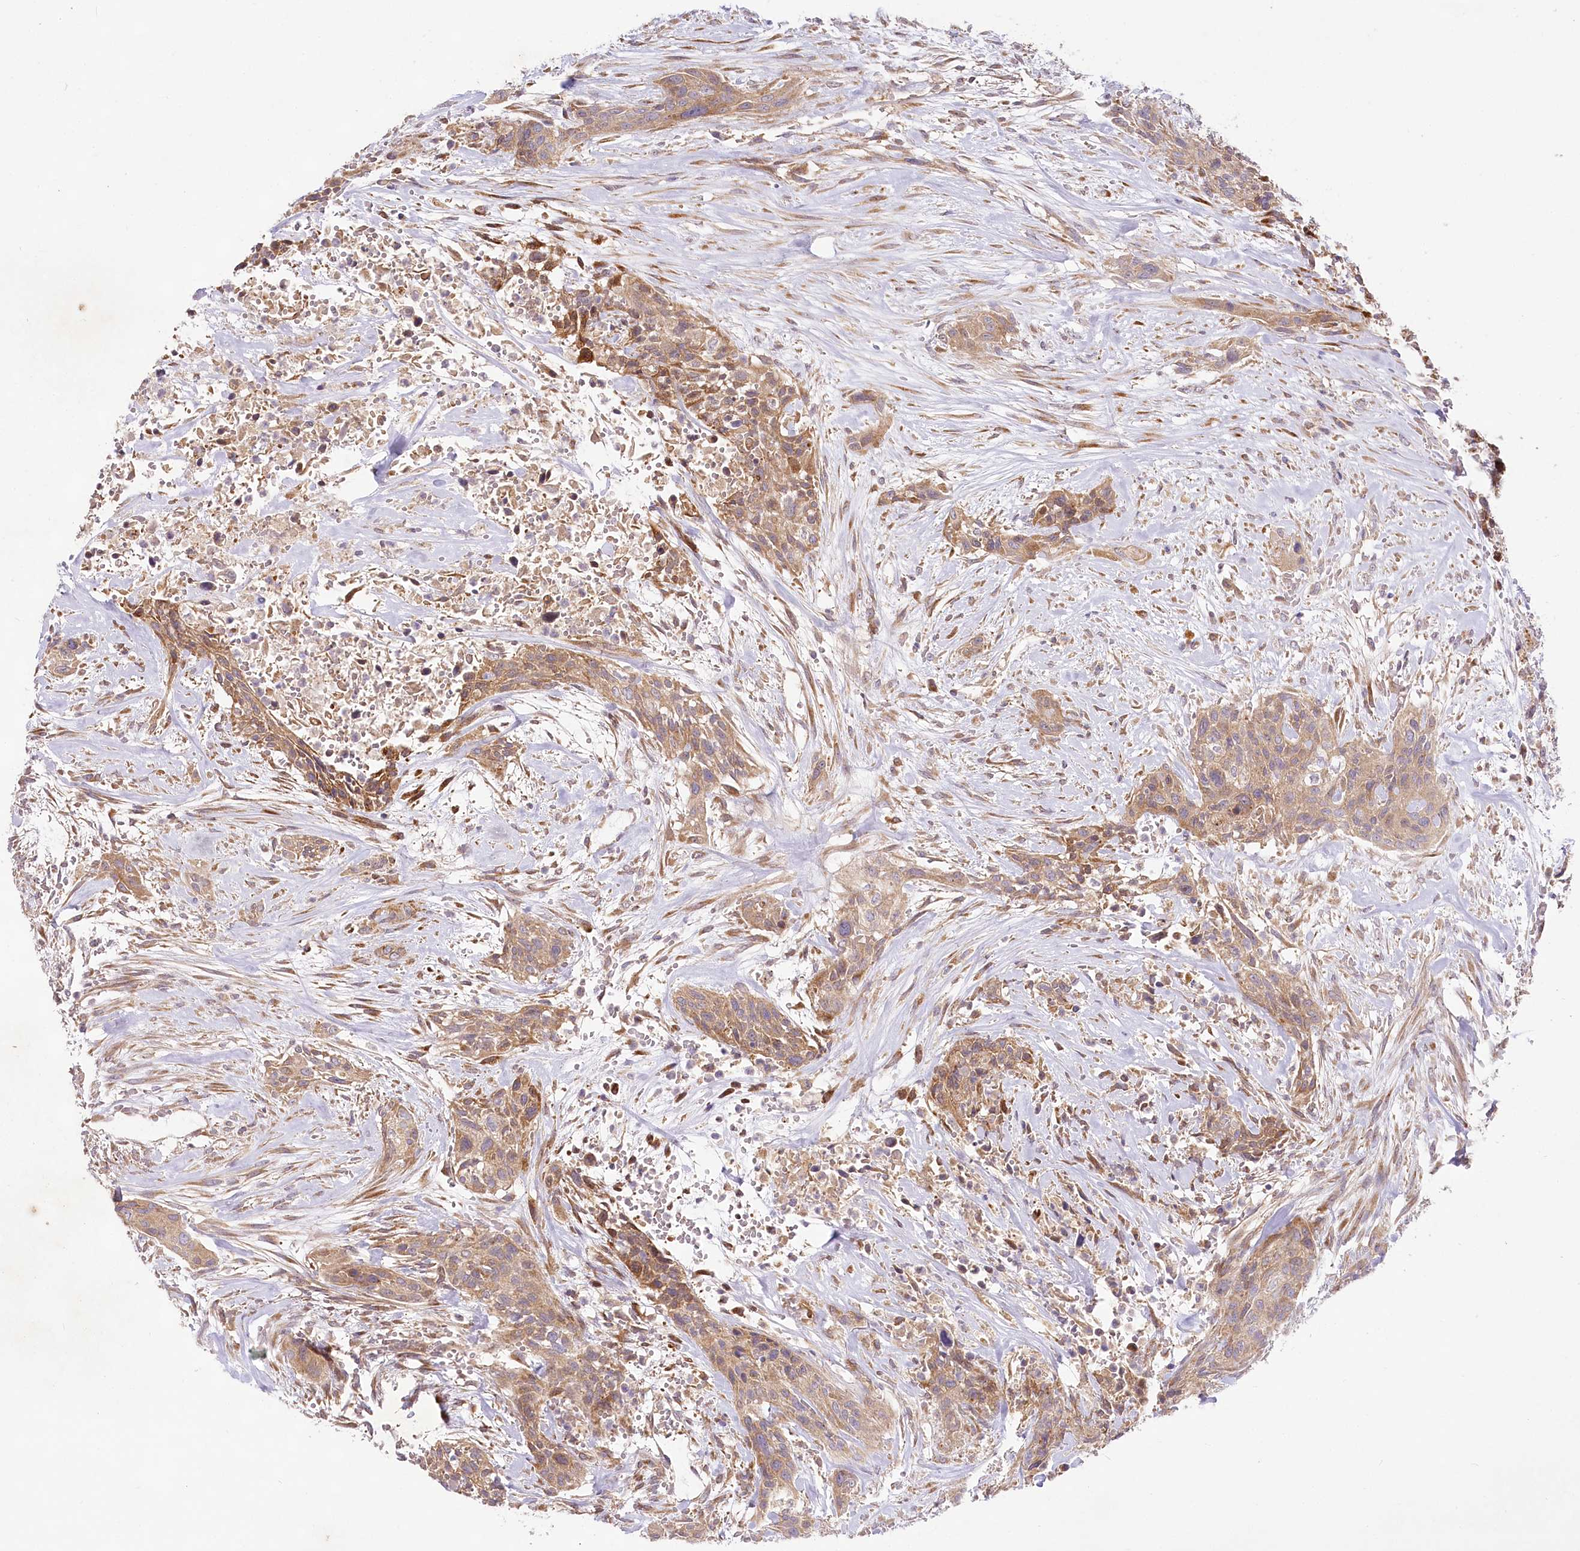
{"staining": {"intensity": "moderate", "quantity": ">75%", "location": "cytoplasmic/membranous"}, "tissue": "urothelial cancer", "cell_type": "Tumor cells", "image_type": "cancer", "snomed": [{"axis": "morphology", "description": "Urothelial carcinoma, High grade"}, {"axis": "topography", "description": "Urinary bladder"}], "caption": "Human high-grade urothelial carcinoma stained for a protein (brown) displays moderate cytoplasmic/membranous positive positivity in about >75% of tumor cells.", "gene": "PYROXD1", "patient": {"sex": "male", "age": 35}}